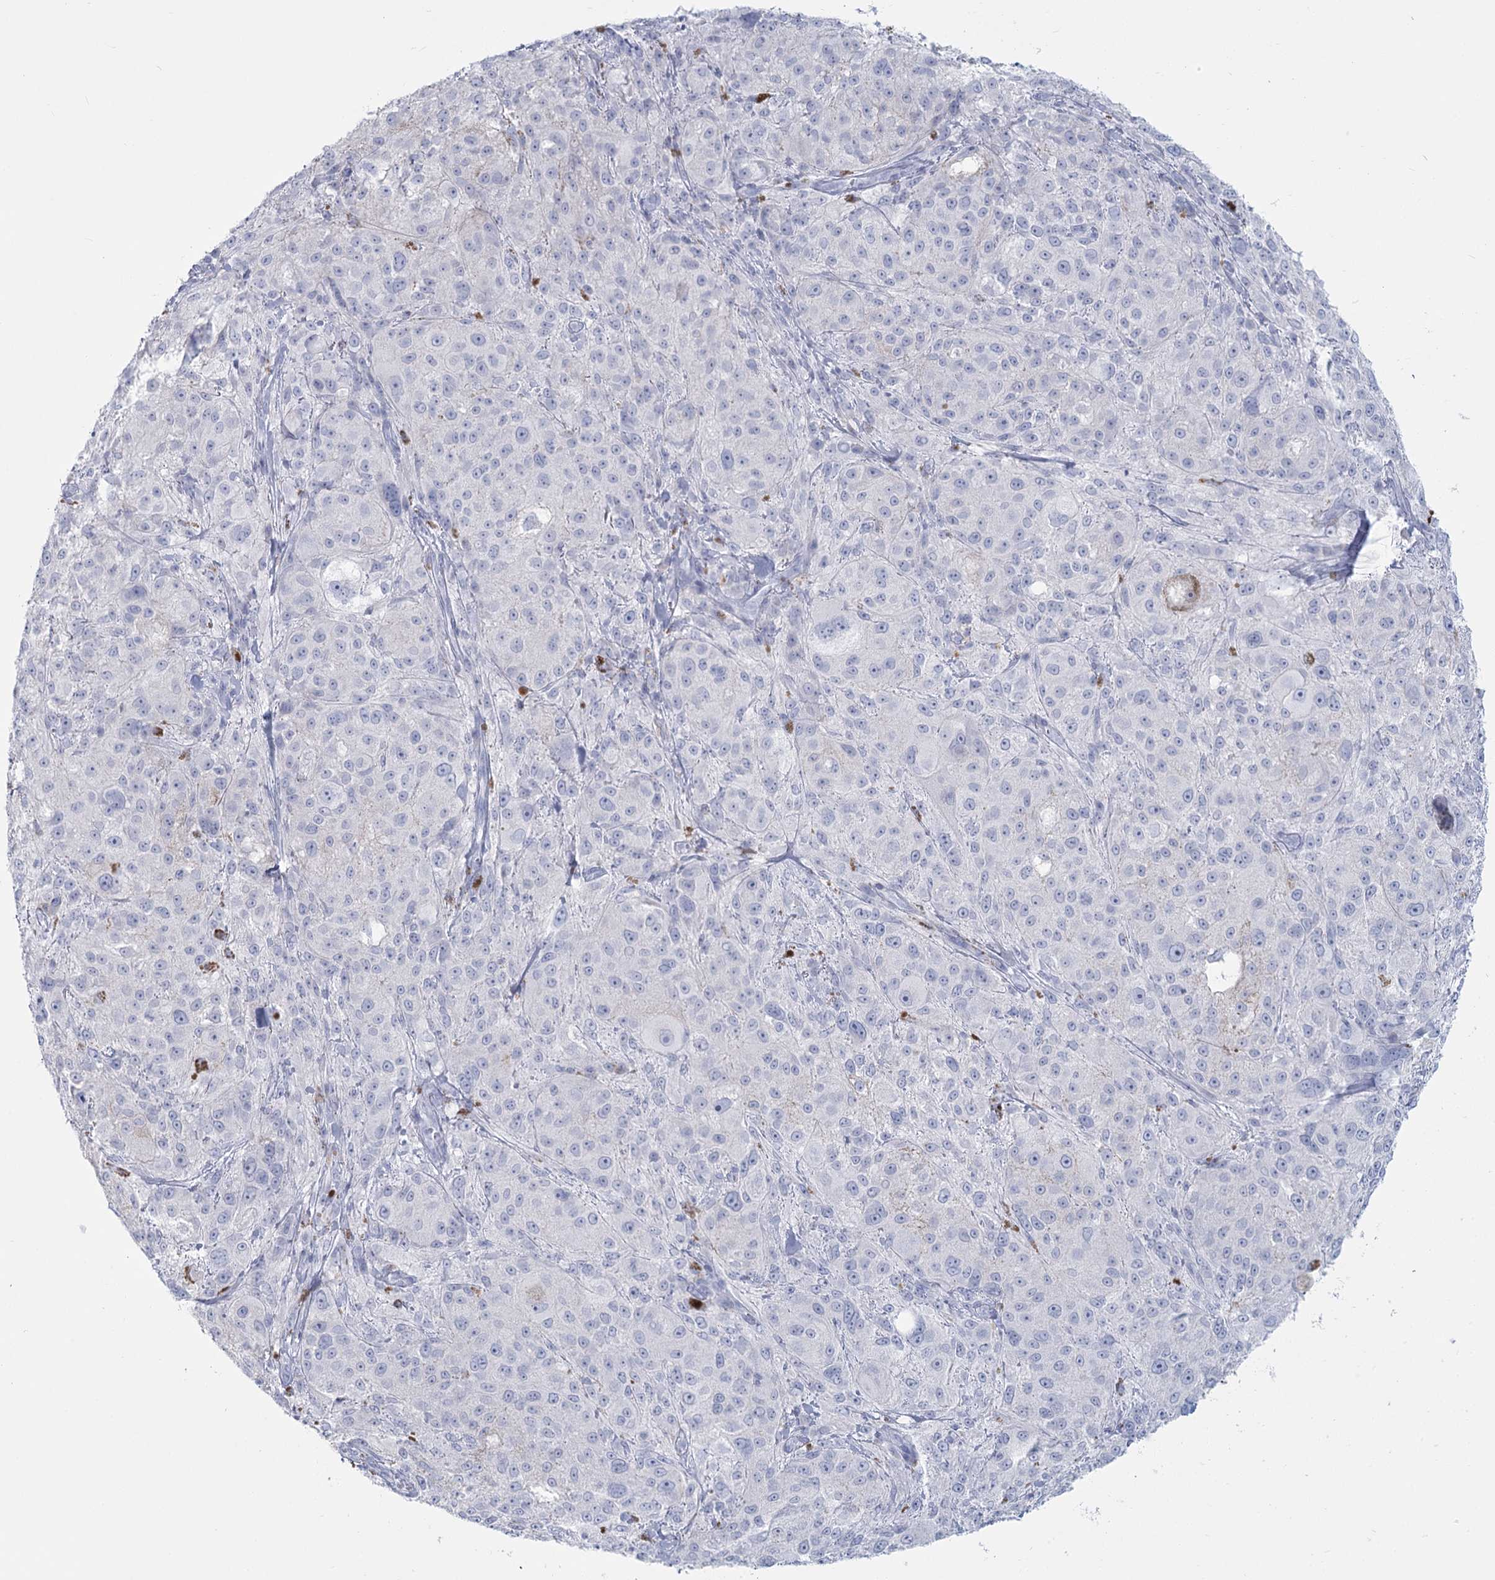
{"staining": {"intensity": "negative", "quantity": "none", "location": "none"}, "tissue": "melanoma", "cell_type": "Tumor cells", "image_type": "cancer", "snomed": [{"axis": "morphology", "description": "Necrosis, NOS"}, {"axis": "morphology", "description": "Malignant melanoma, NOS"}, {"axis": "topography", "description": "Skin"}], "caption": "This is an immunohistochemistry micrograph of human malignant melanoma. There is no positivity in tumor cells.", "gene": "SLC6A19", "patient": {"sex": "female", "age": 87}}